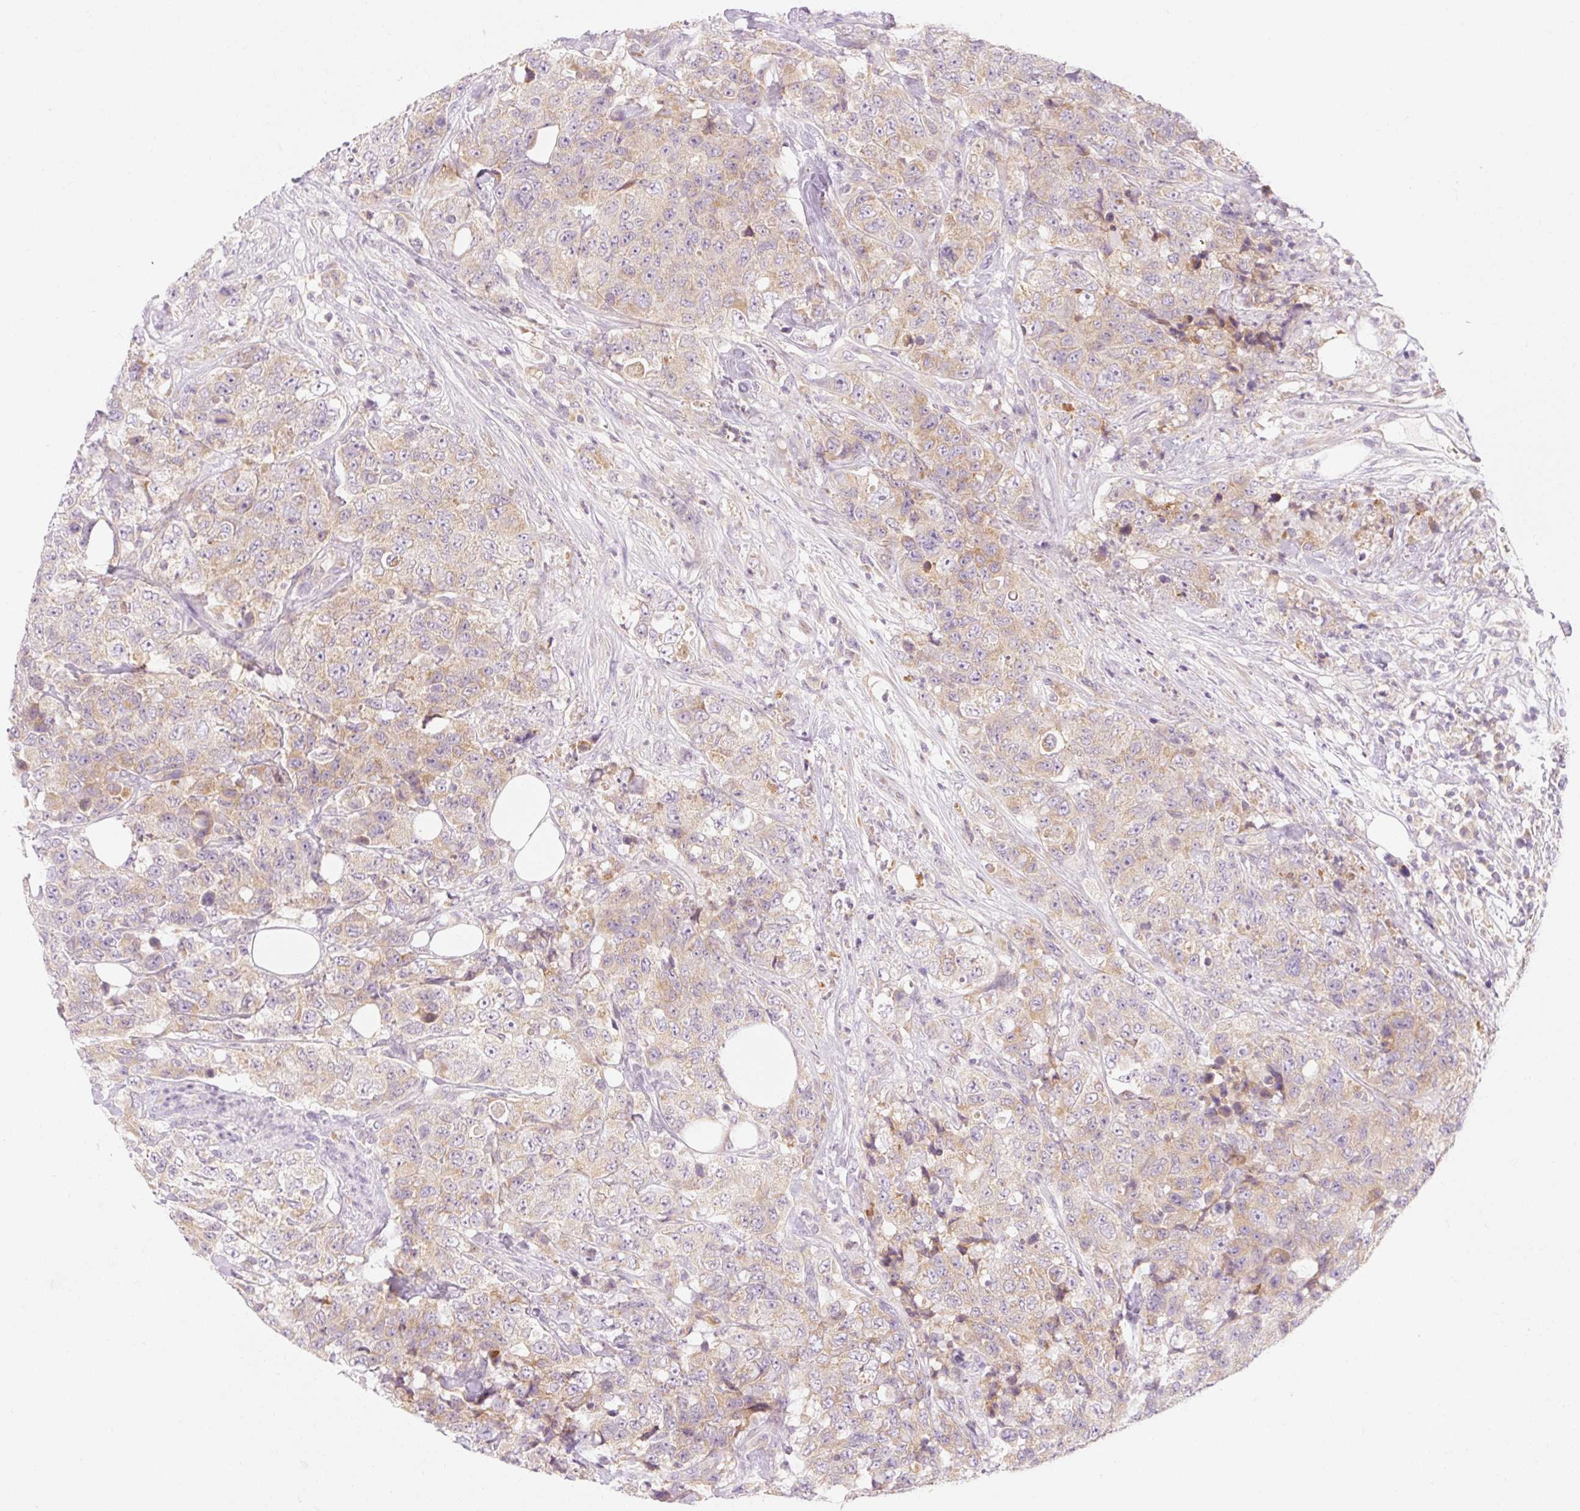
{"staining": {"intensity": "weak", "quantity": "25%-75%", "location": "cytoplasmic/membranous"}, "tissue": "urothelial cancer", "cell_type": "Tumor cells", "image_type": "cancer", "snomed": [{"axis": "morphology", "description": "Urothelial carcinoma, High grade"}, {"axis": "topography", "description": "Urinary bladder"}], "caption": "An image showing weak cytoplasmic/membranous staining in about 25%-75% of tumor cells in urothelial cancer, as visualized by brown immunohistochemical staining.", "gene": "MYO1D", "patient": {"sex": "female", "age": 78}}